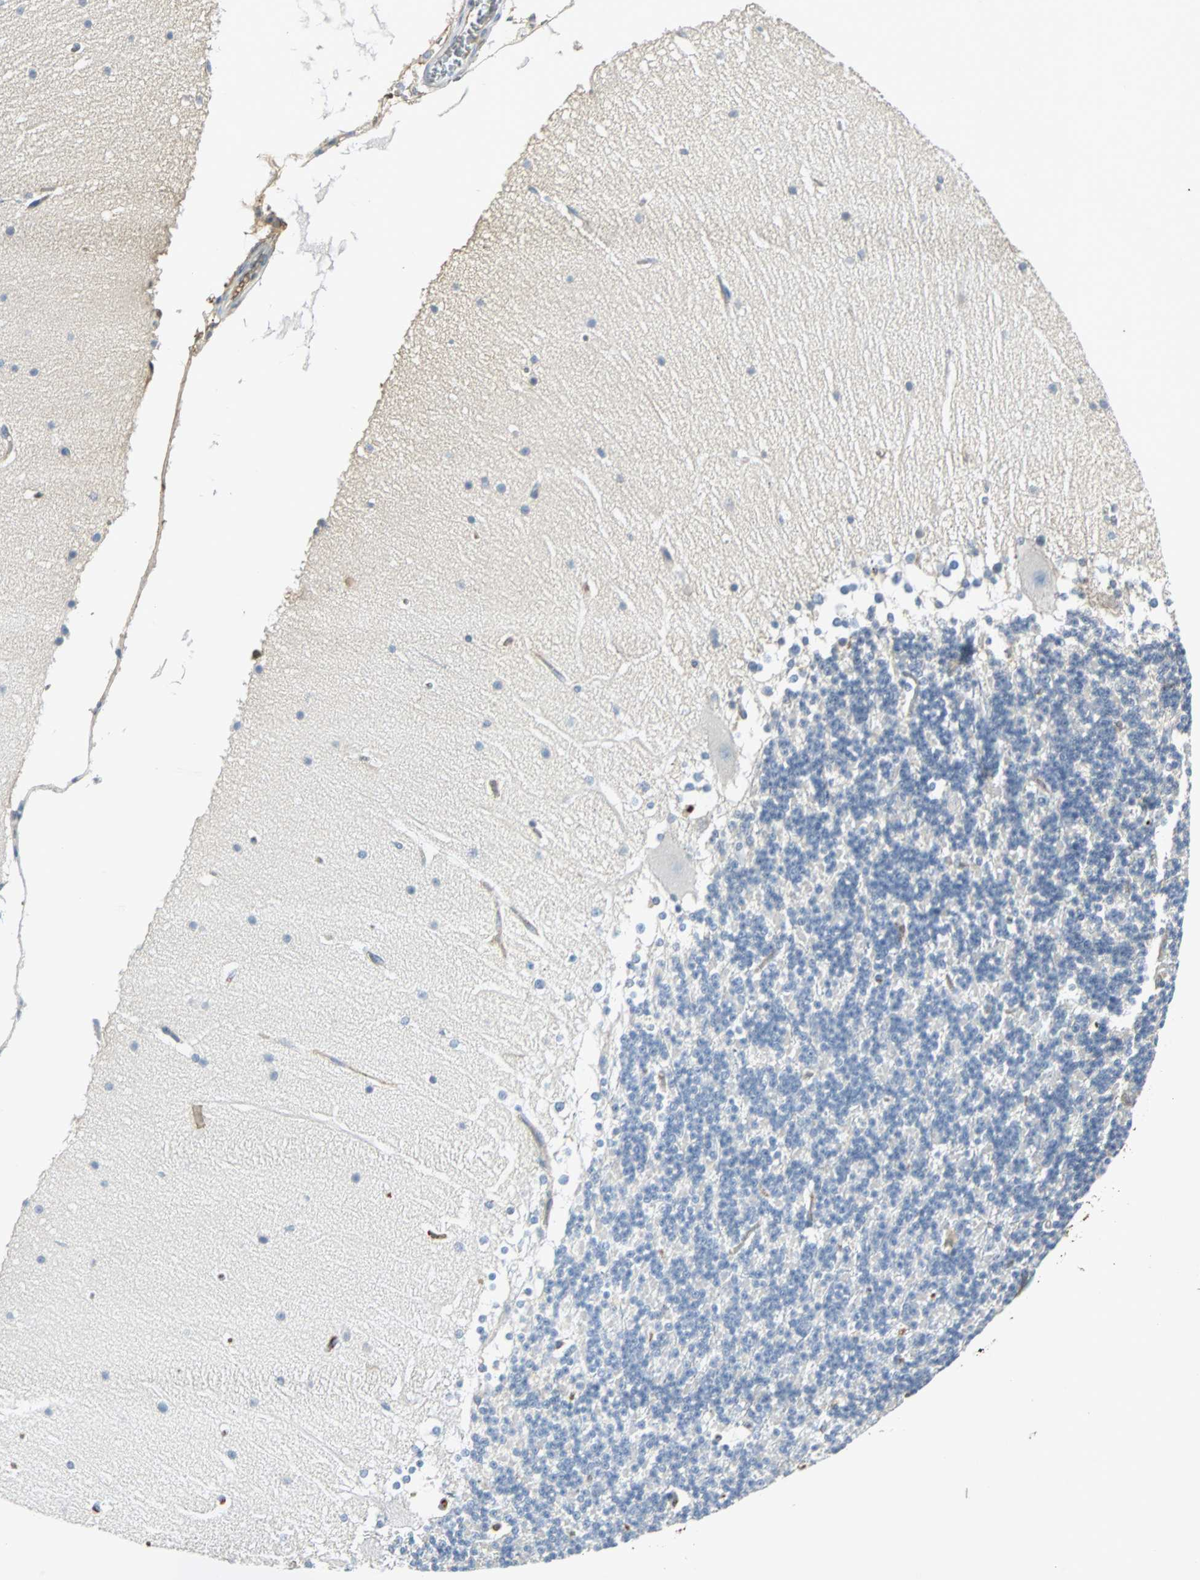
{"staining": {"intensity": "negative", "quantity": "none", "location": "none"}, "tissue": "cerebellum", "cell_type": "Cells in granular layer", "image_type": "normal", "snomed": [{"axis": "morphology", "description": "Normal tissue, NOS"}, {"axis": "topography", "description": "Cerebellum"}], "caption": "This is an immunohistochemistry image of unremarkable cerebellum. There is no staining in cells in granular layer.", "gene": "IGHA1", "patient": {"sex": "female", "age": 19}}